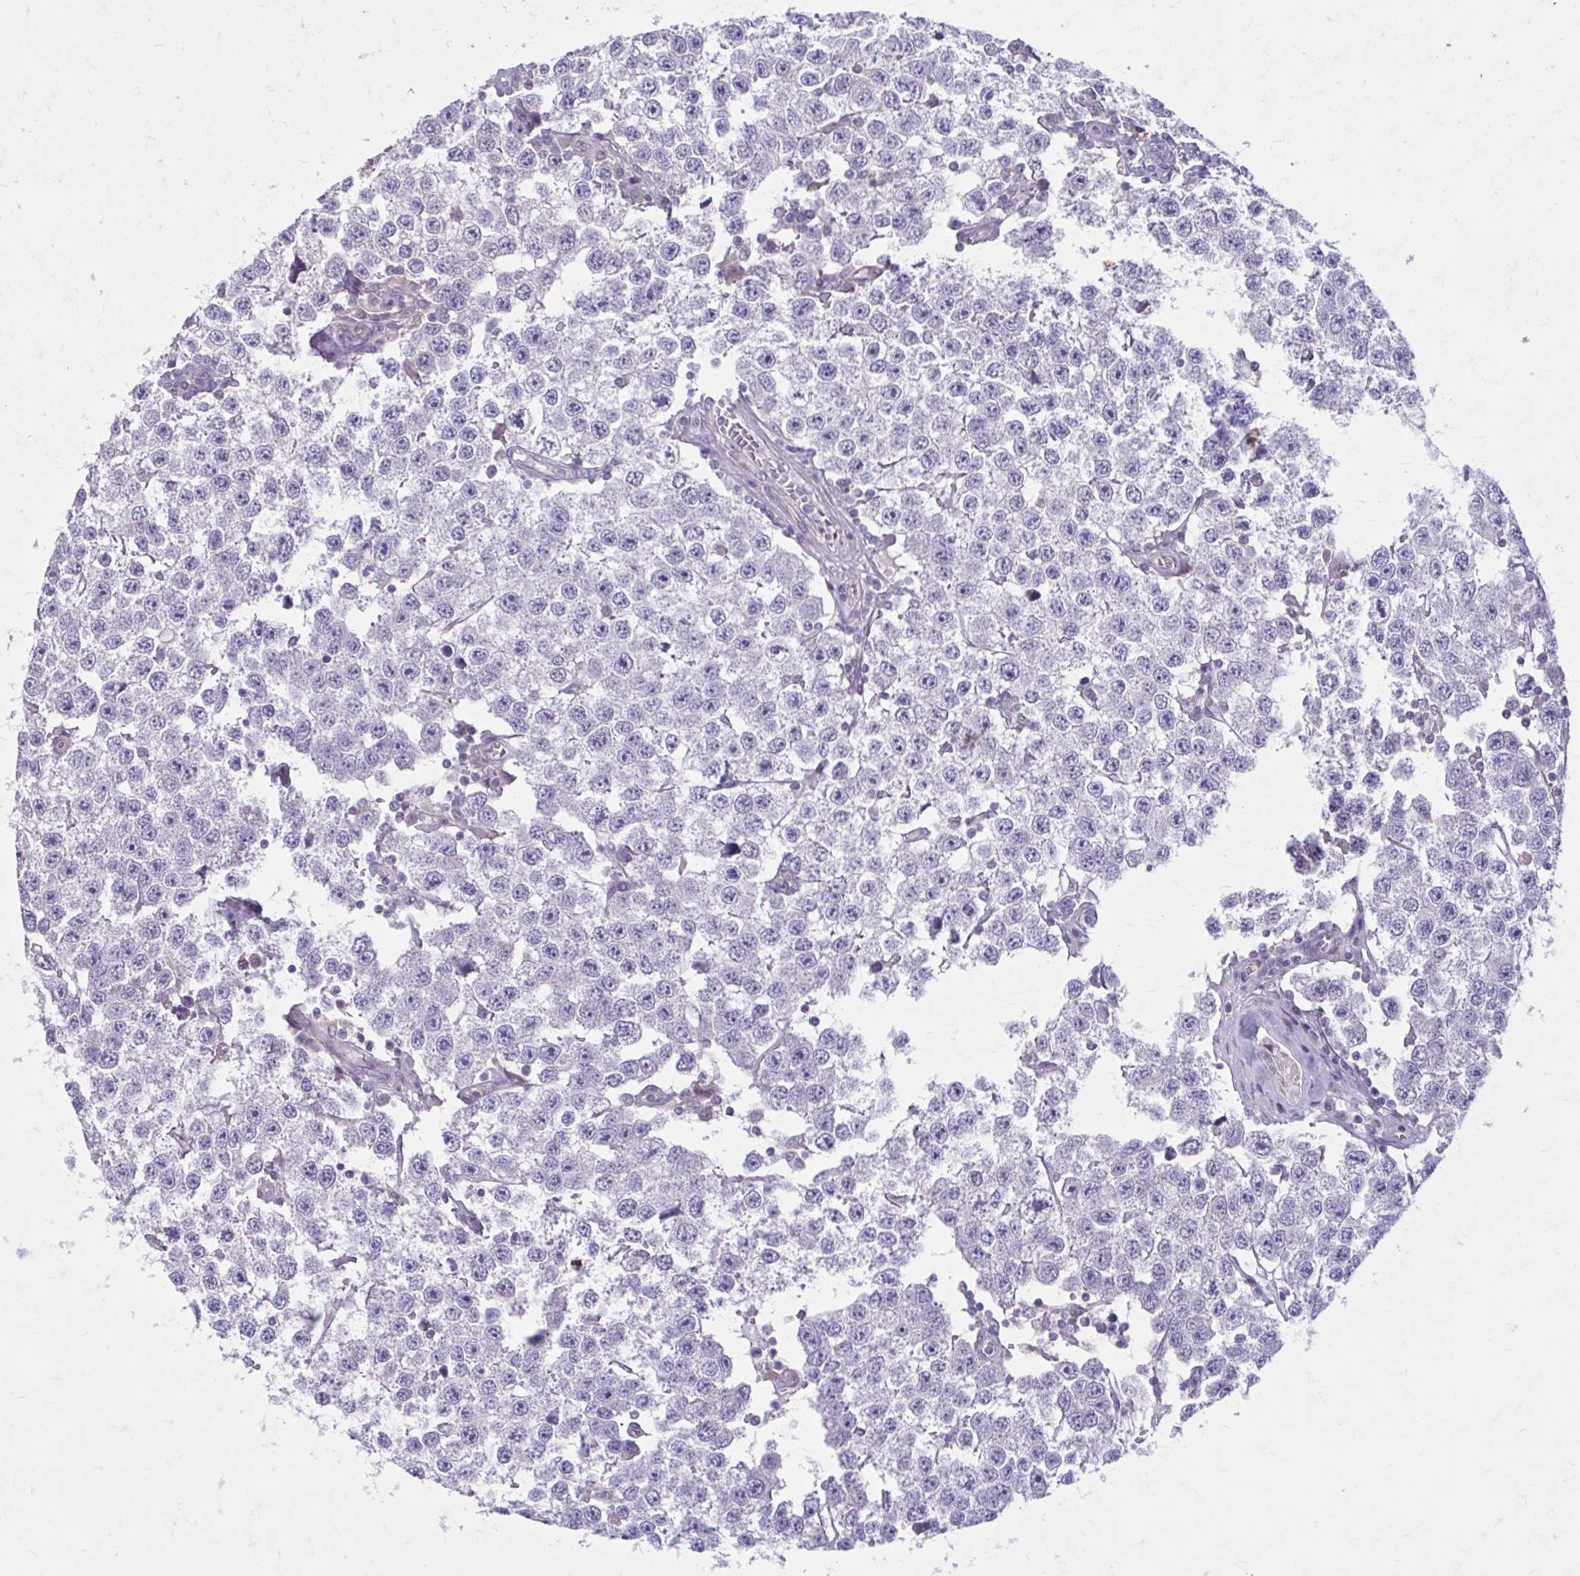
{"staining": {"intensity": "negative", "quantity": "none", "location": "none"}, "tissue": "testis cancer", "cell_type": "Tumor cells", "image_type": "cancer", "snomed": [{"axis": "morphology", "description": "Seminoma, NOS"}, {"axis": "topography", "description": "Testis"}], "caption": "Image shows no significant protein positivity in tumor cells of testis cancer.", "gene": "CHST3", "patient": {"sex": "male", "age": 34}}